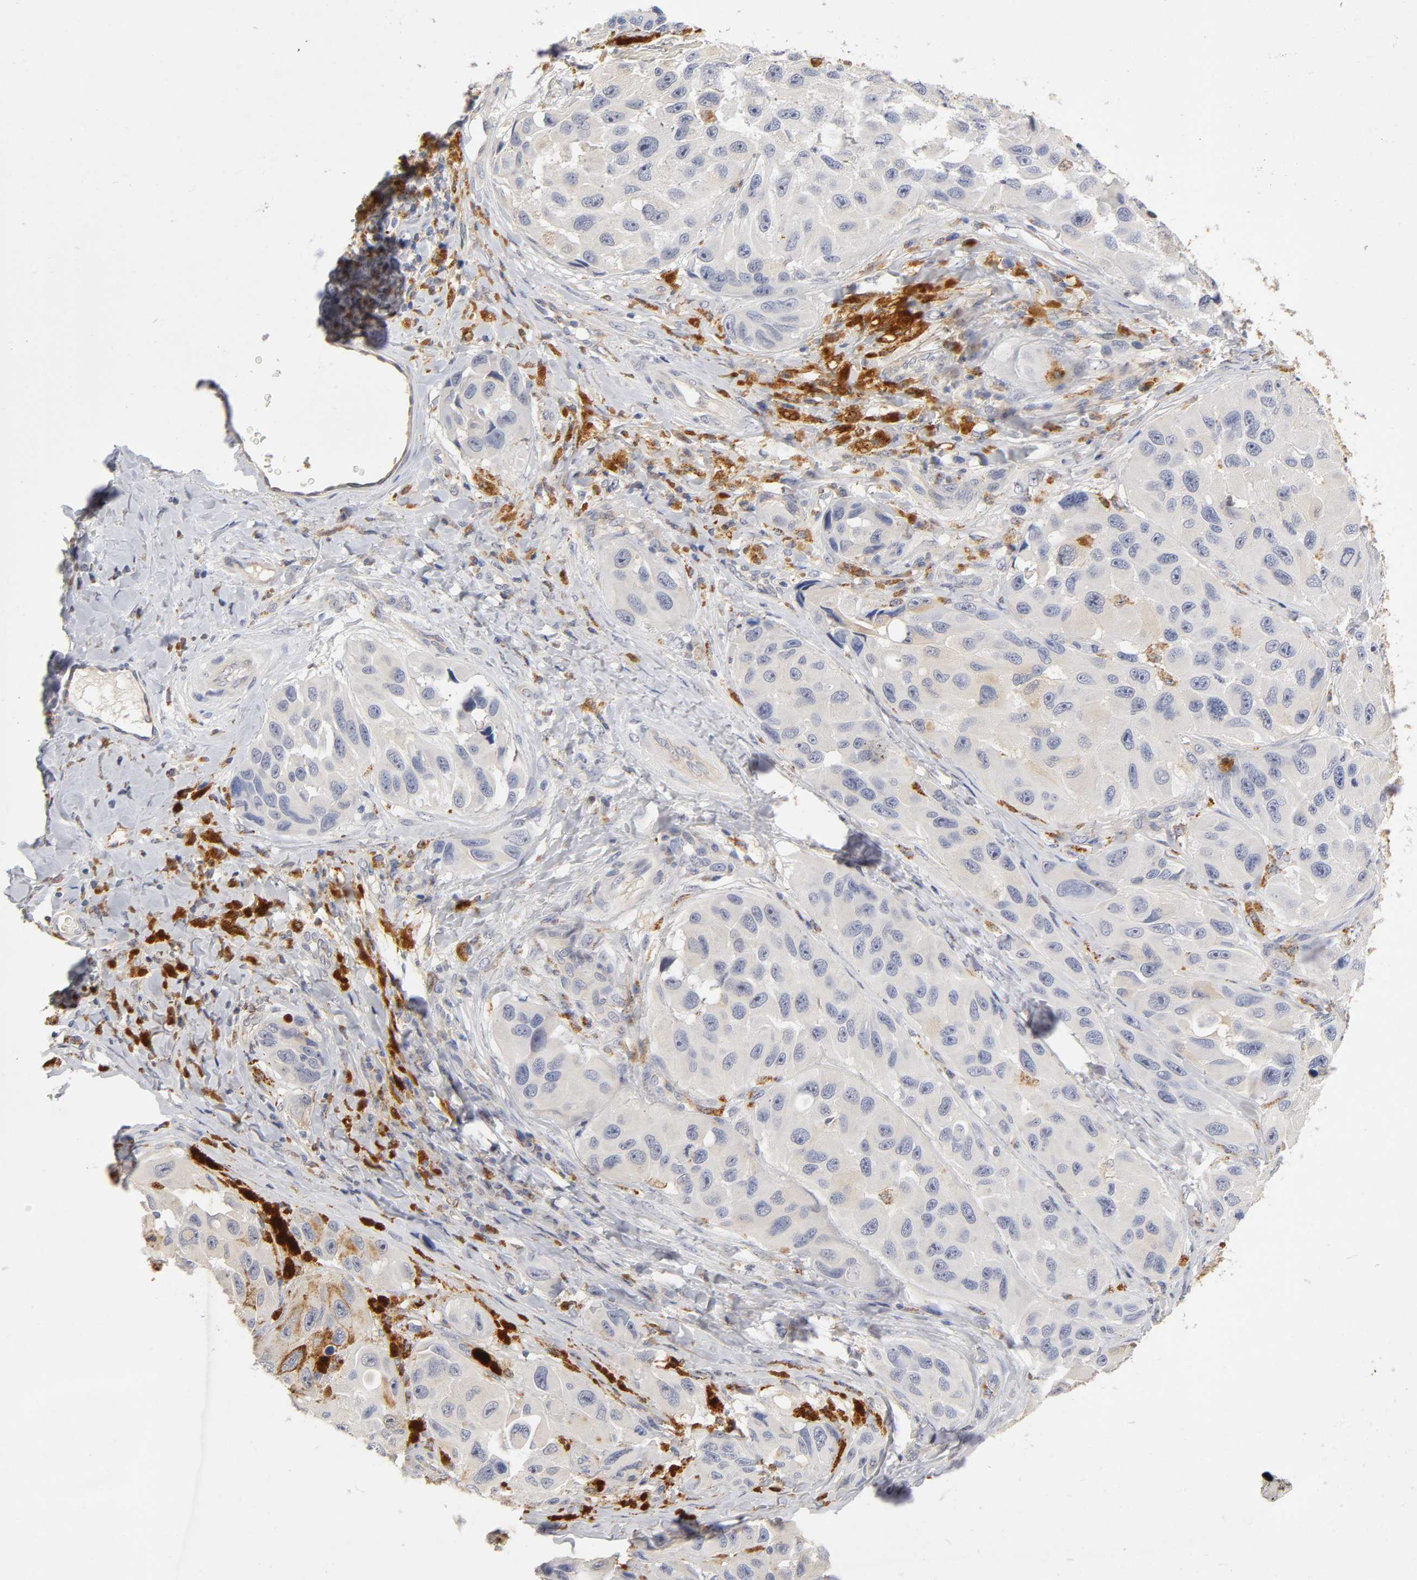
{"staining": {"intensity": "weak", "quantity": "<25%", "location": "cytoplasmic/membranous"}, "tissue": "melanoma", "cell_type": "Tumor cells", "image_type": "cancer", "snomed": [{"axis": "morphology", "description": "Malignant melanoma, NOS"}, {"axis": "topography", "description": "Skin"}], "caption": "Tumor cells show no significant staining in malignant melanoma.", "gene": "ISG15", "patient": {"sex": "female", "age": 73}}